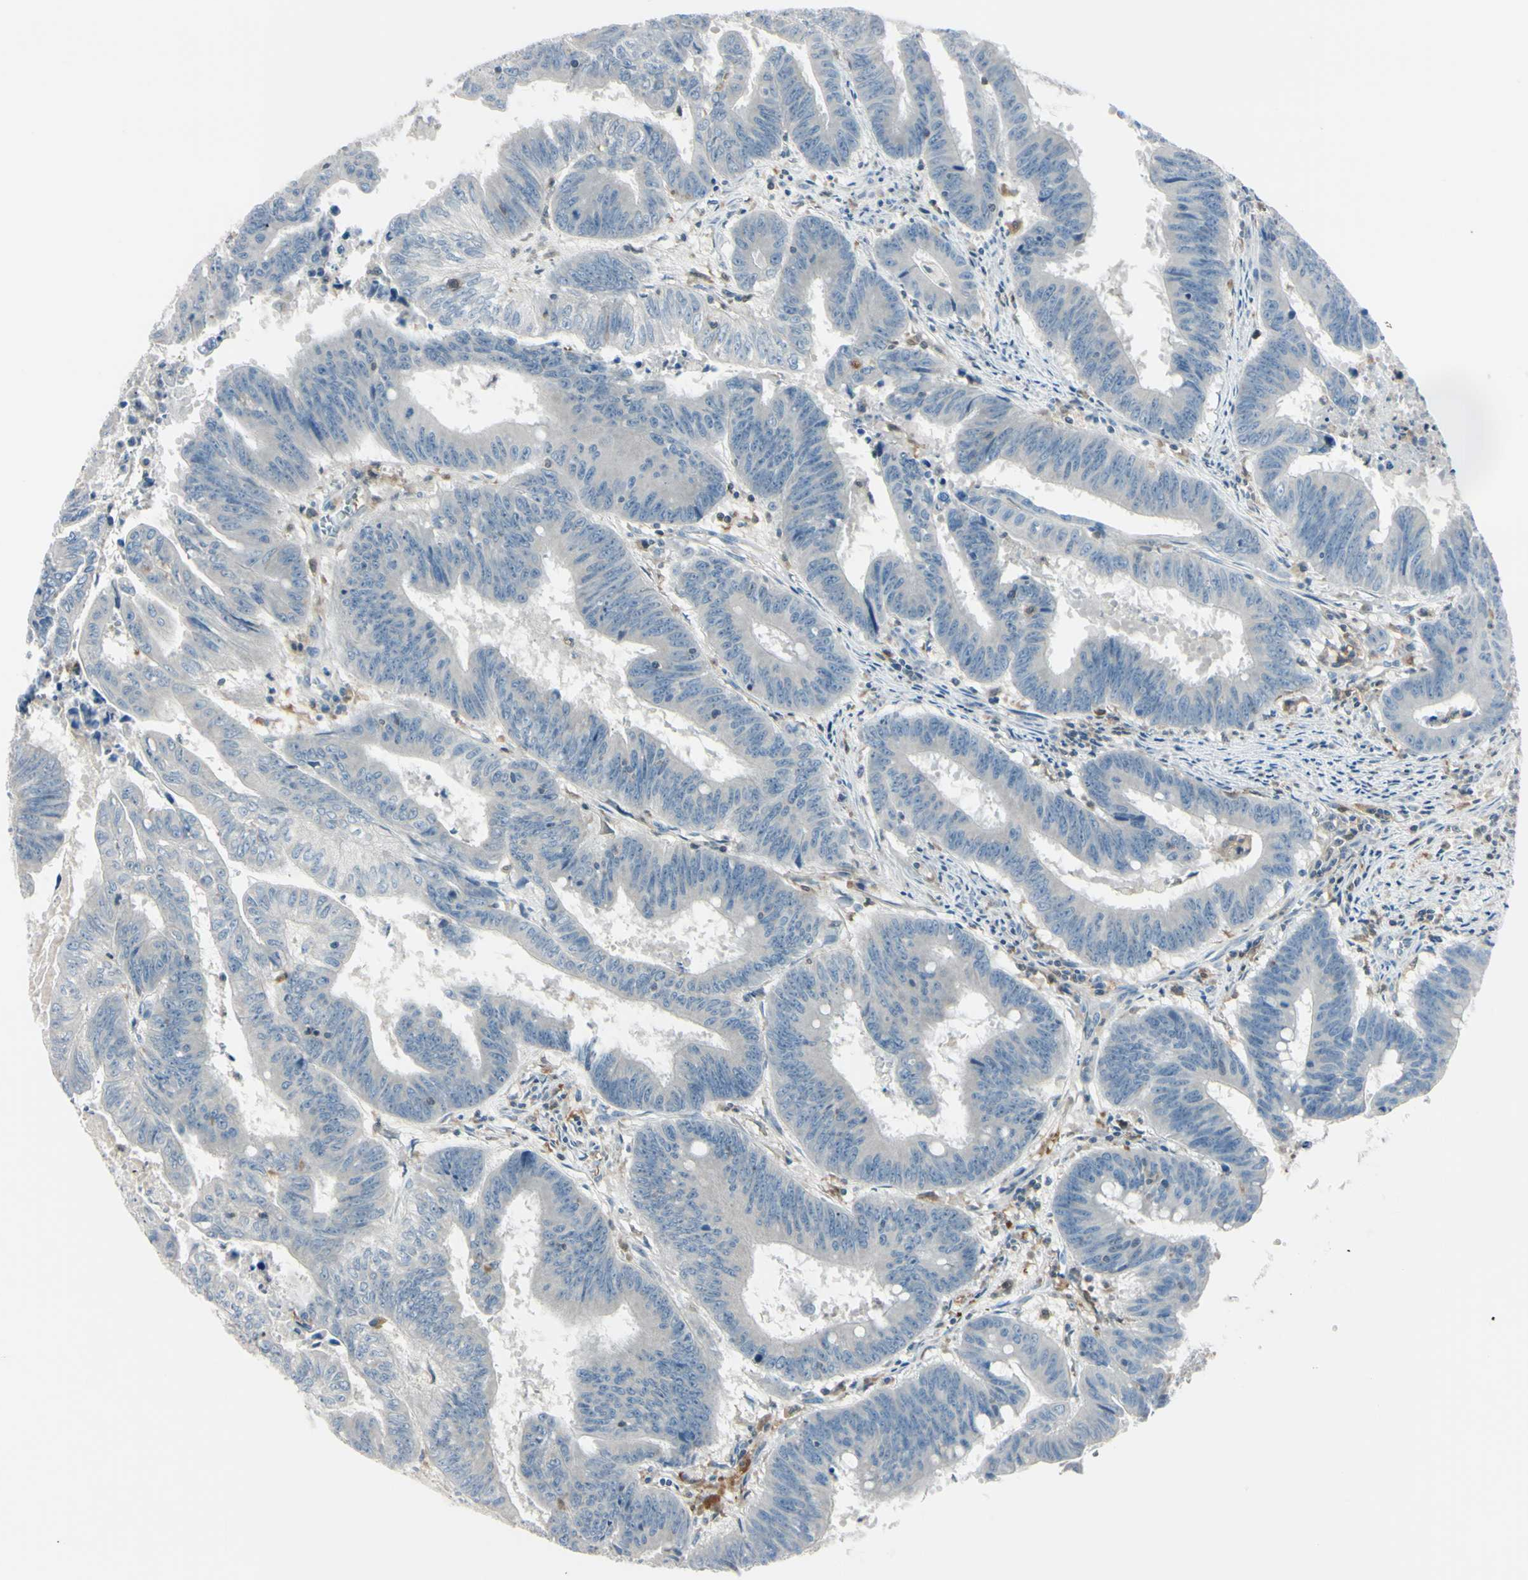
{"staining": {"intensity": "negative", "quantity": "none", "location": "none"}, "tissue": "colorectal cancer", "cell_type": "Tumor cells", "image_type": "cancer", "snomed": [{"axis": "morphology", "description": "Adenocarcinoma, NOS"}, {"axis": "topography", "description": "Colon"}], "caption": "Protein analysis of colorectal adenocarcinoma shows no significant staining in tumor cells. (Brightfield microscopy of DAB (3,3'-diaminobenzidine) immunohistochemistry (IHC) at high magnification).", "gene": "CYRIB", "patient": {"sex": "male", "age": 45}}